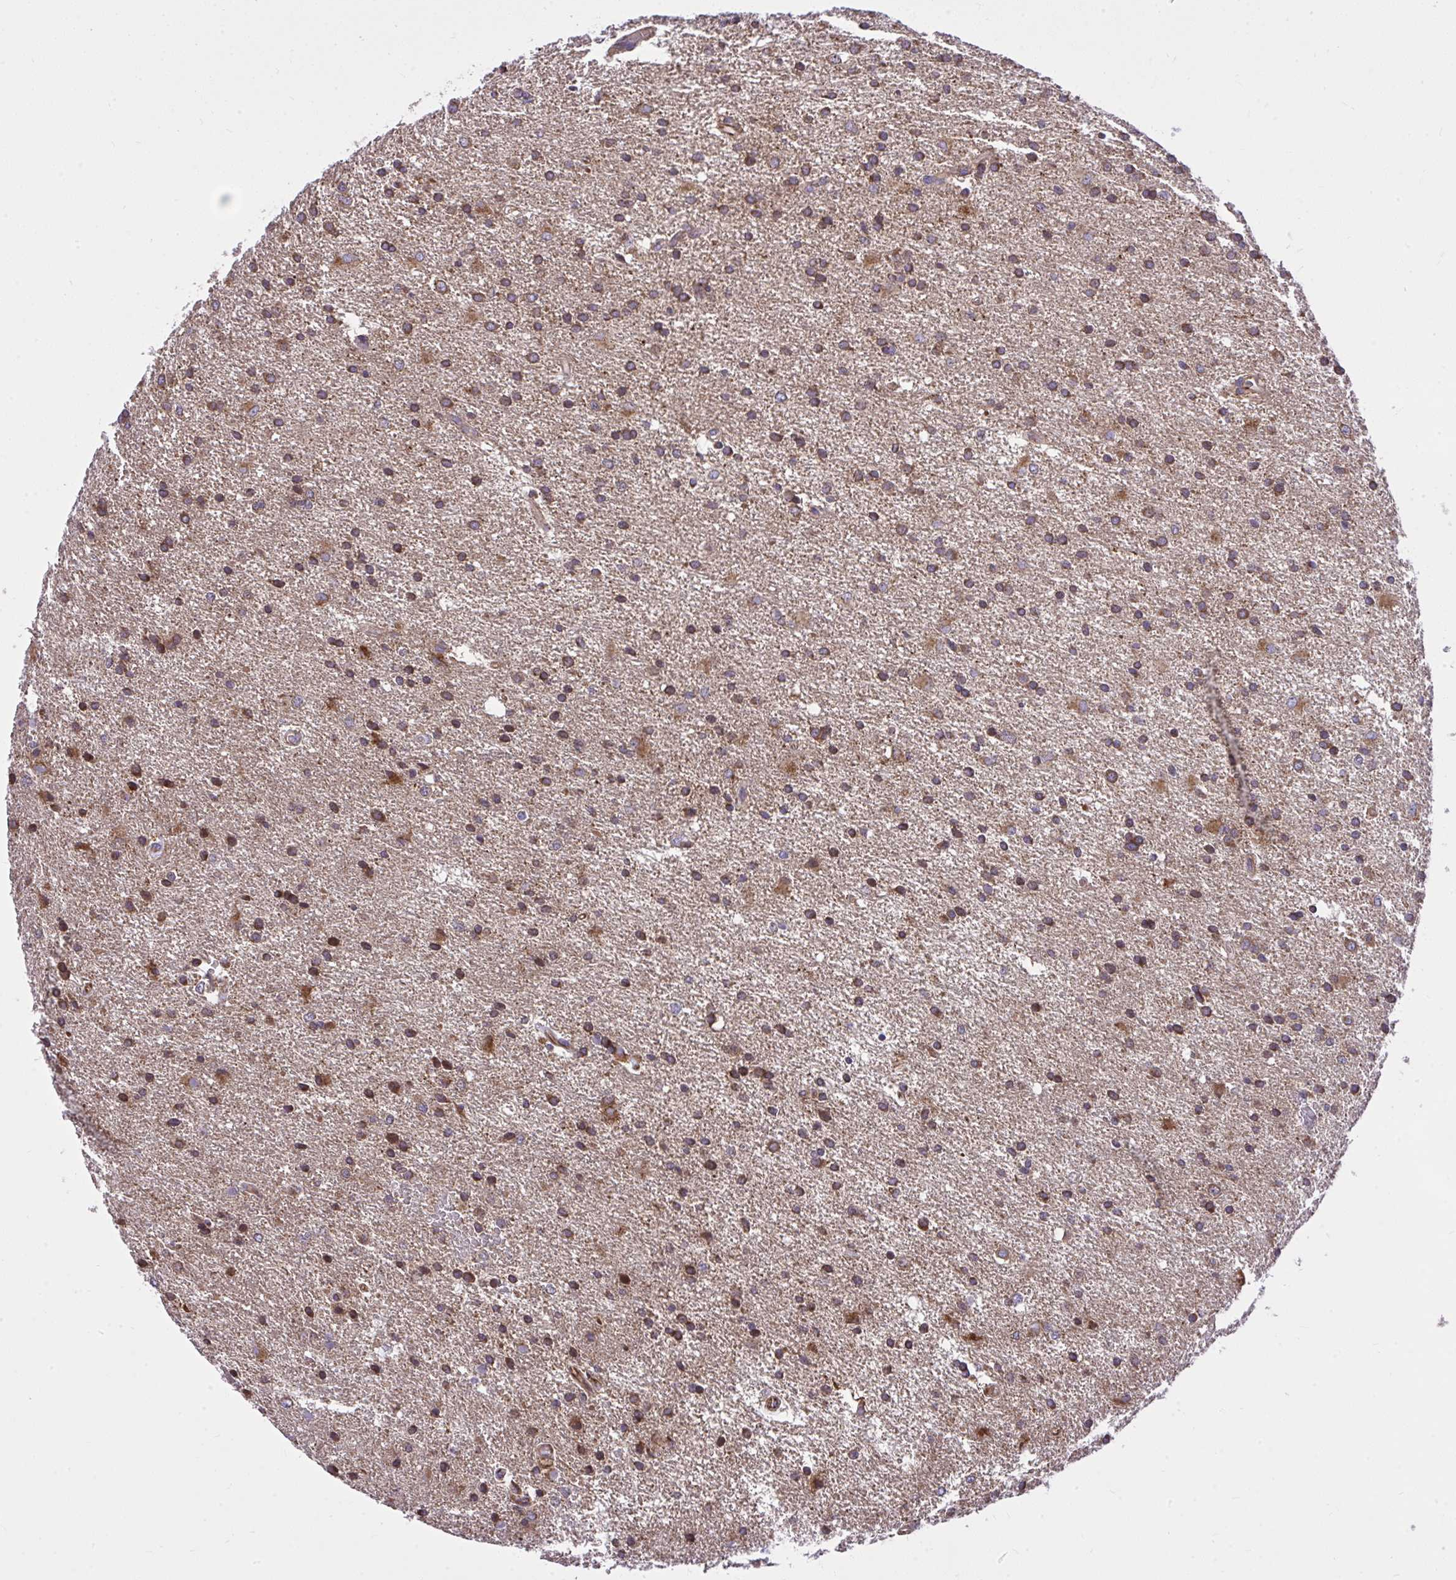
{"staining": {"intensity": "moderate", "quantity": ">75%", "location": "cytoplasmic/membranous"}, "tissue": "glioma", "cell_type": "Tumor cells", "image_type": "cancer", "snomed": [{"axis": "morphology", "description": "Glioma, malignant, High grade"}, {"axis": "topography", "description": "Brain"}], "caption": "Malignant glioma (high-grade) was stained to show a protein in brown. There is medium levels of moderate cytoplasmic/membranous positivity in about >75% of tumor cells.", "gene": "PAIP2", "patient": {"sex": "male", "age": 68}}